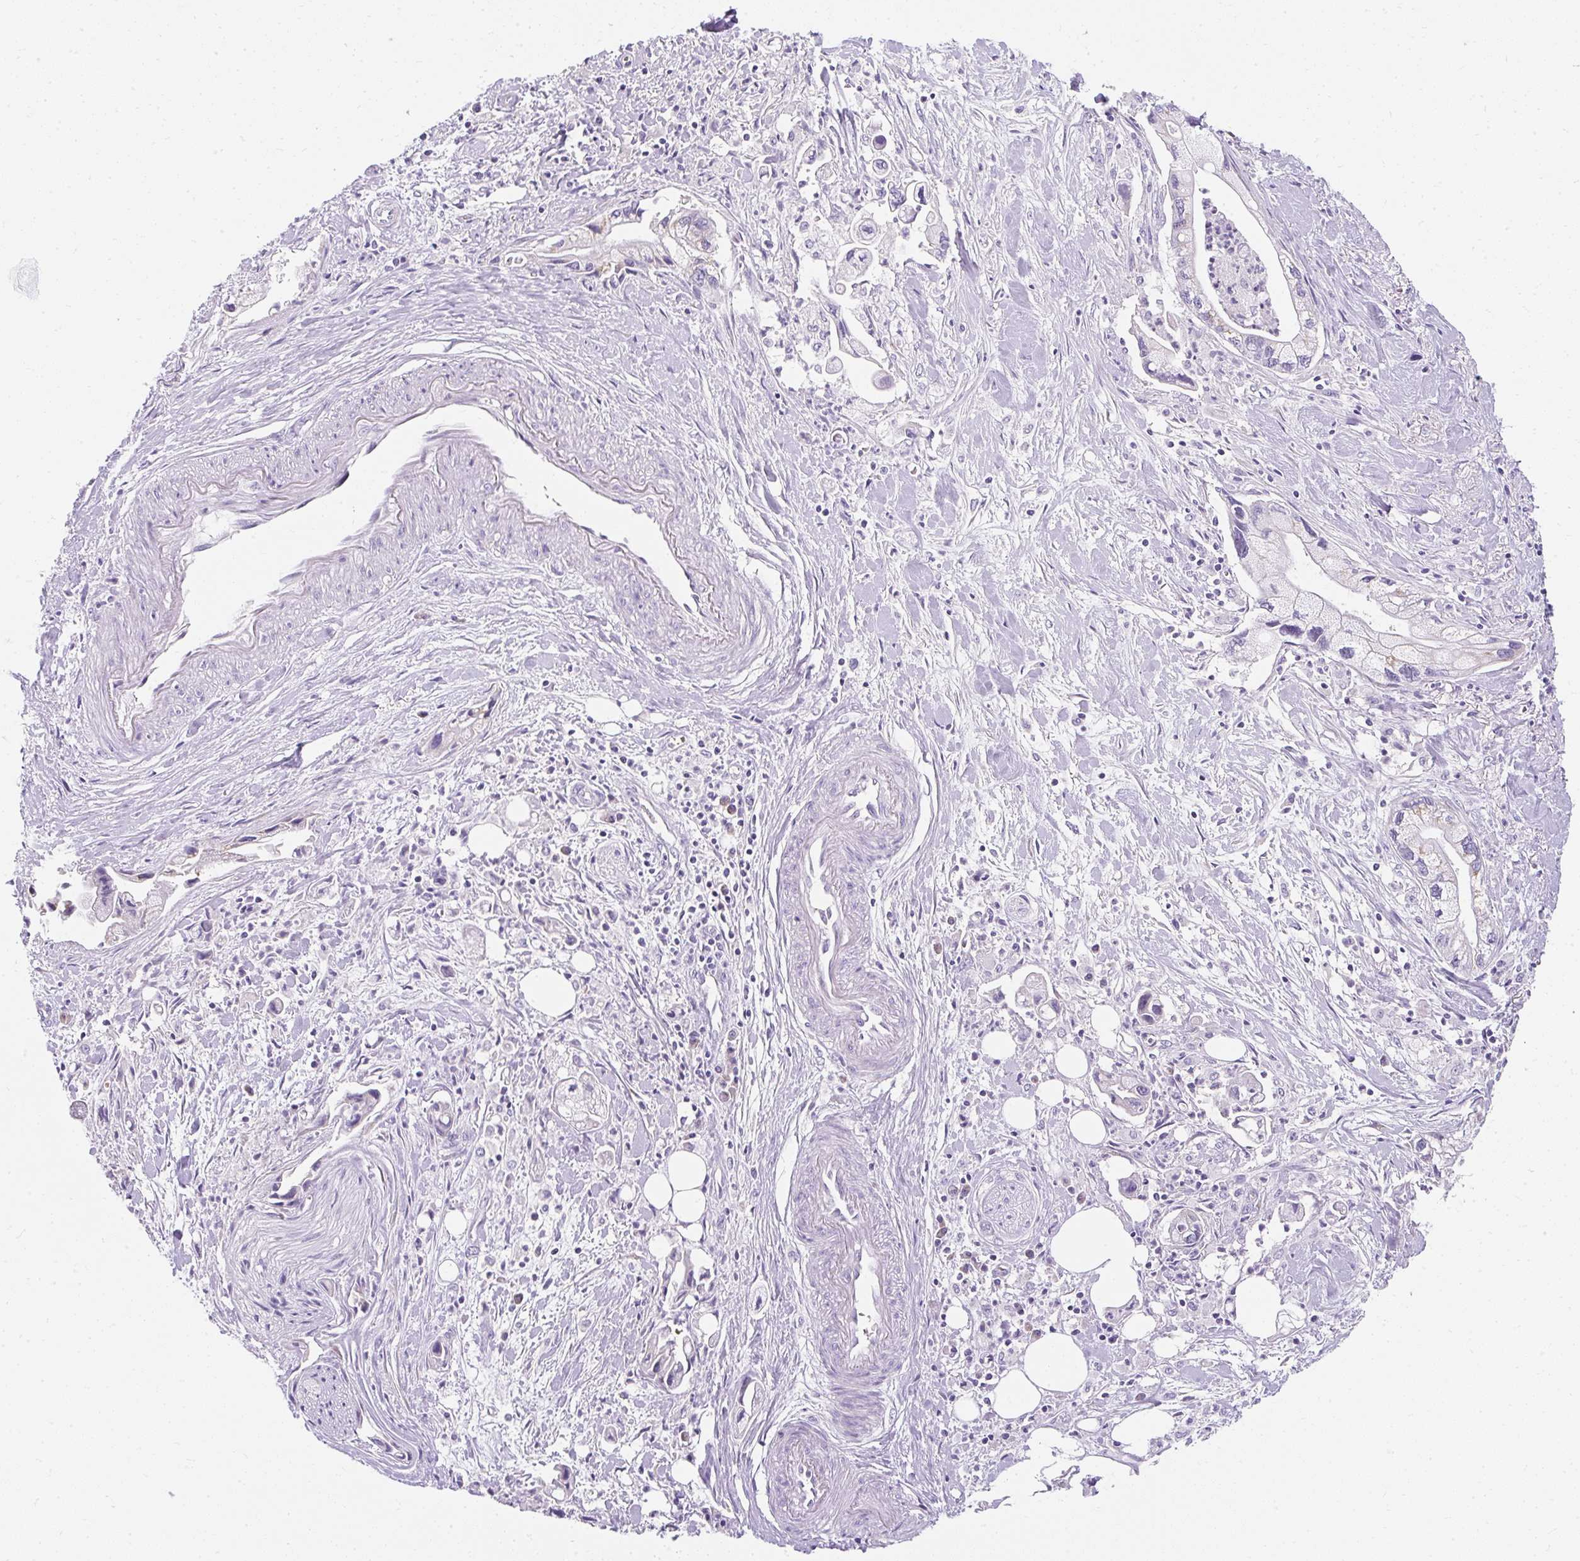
{"staining": {"intensity": "negative", "quantity": "none", "location": "none"}, "tissue": "pancreatic cancer", "cell_type": "Tumor cells", "image_type": "cancer", "snomed": [{"axis": "morphology", "description": "Adenocarcinoma, NOS"}, {"axis": "topography", "description": "Pancreas"}], "caption": "This is a image of immunohistochemistry staining of adenocarcinoma (pancreatic), which shows no expression in tumor cells.", "gene": "DTX4", "patient": {"sex": "male", "age": 61}}